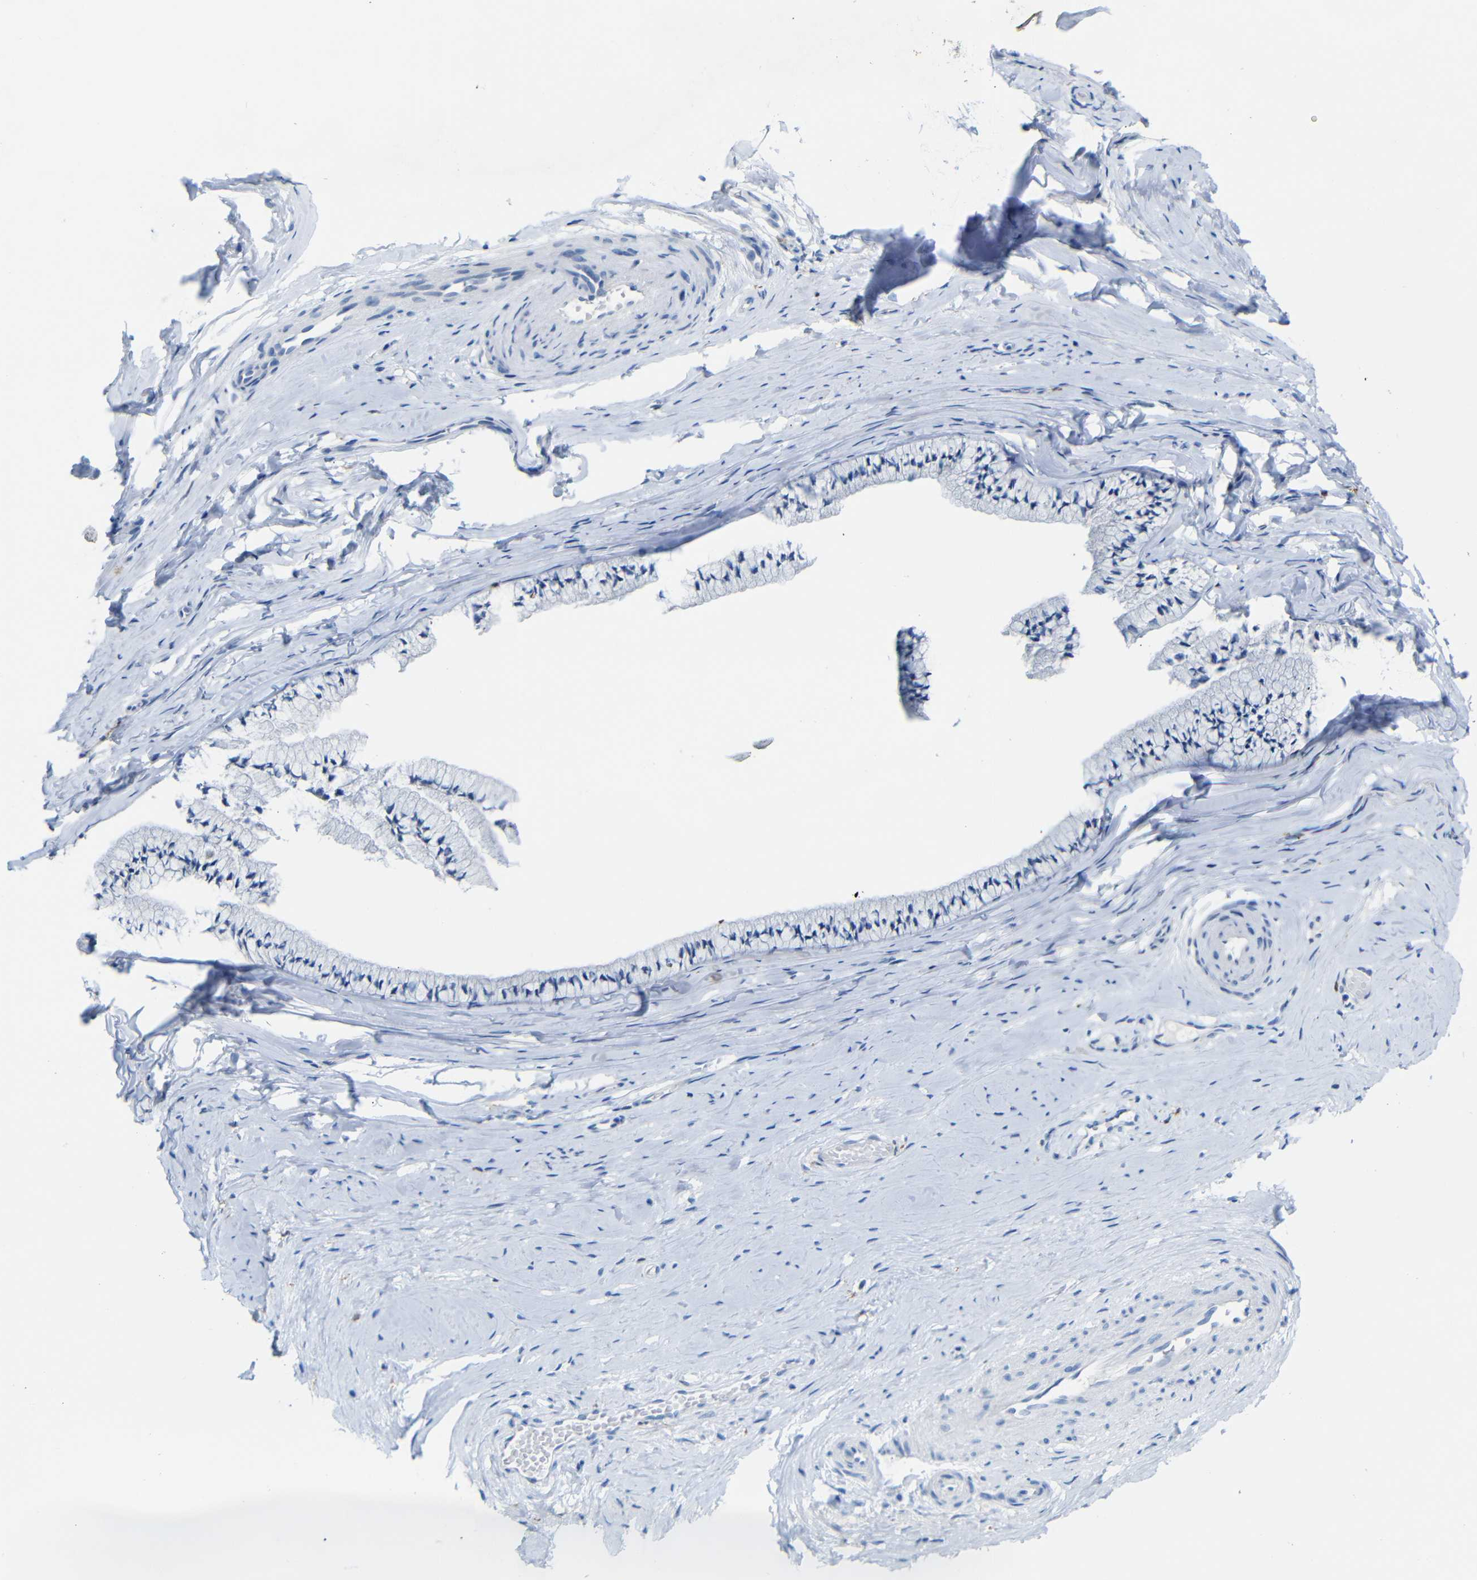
{"staining": {"intensity": "moderate", "quantity": "<25%", "location": "nuclear"}, "tissue": "cervix", "cell_type": "Glandular cells", "image_type": "normal", "snomed": [{"axis": "morphology", "description": "Normal tissue, NOS"}, {"axis": "topography", "description": "Cervix"}], "caption": "A brown stain labels moderate nuclear positivity of a protein in glandular cells of unremarkable human cervix. (Stains: DAB in brown, nuclei in blue, Microscopy: brightfield microscopy at high magnification).", "gene": "C1orf210", "patient": {"sex": "female", "age": 39}}